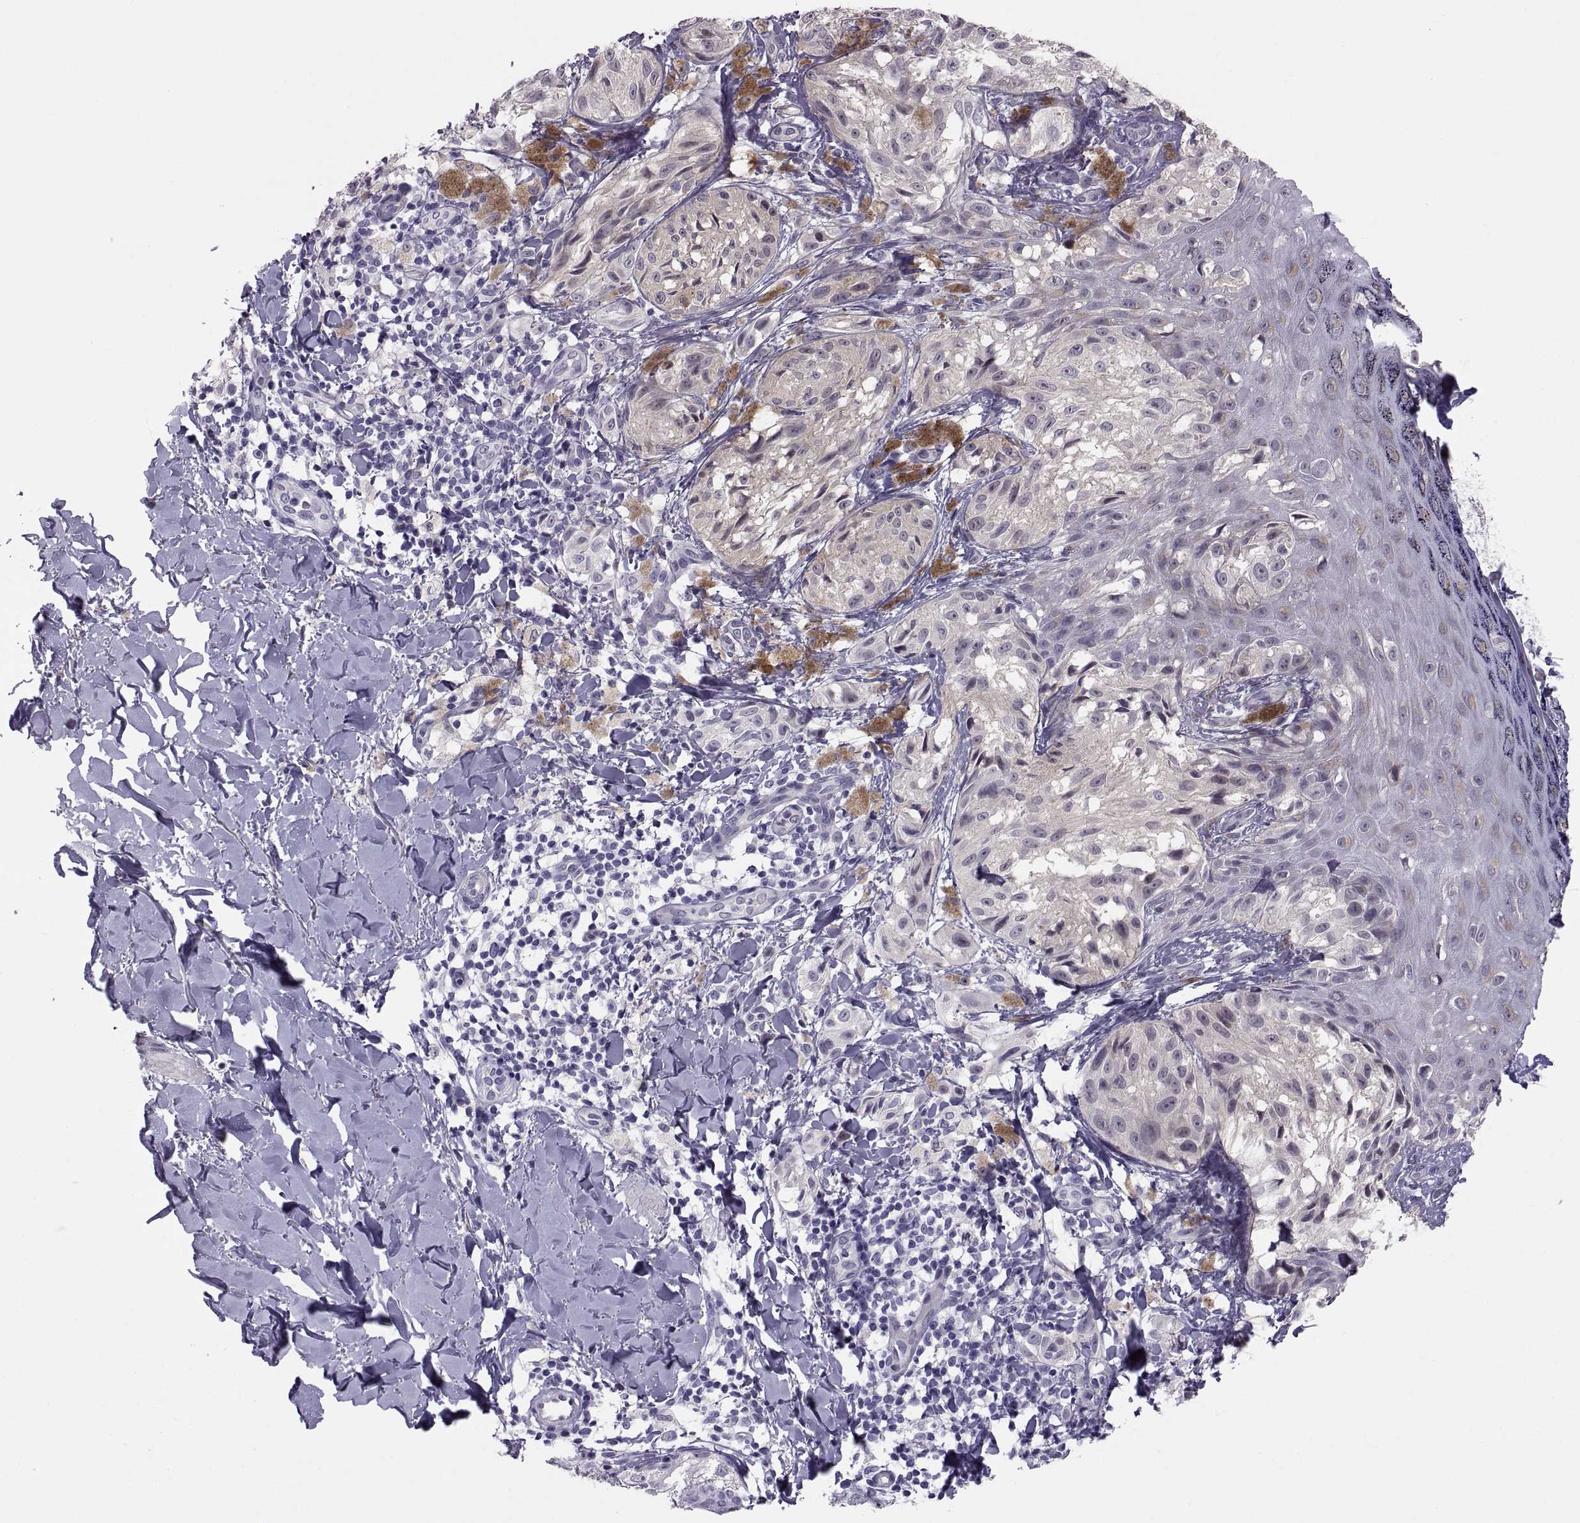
{"staining": {"intensity": "negative", "quantity": "none", "location": "none"}, "tissue": "melanoma", "cell_type": "Tumor cells", "image_type": "cancer", "snomed": [{"axis": "morphology", "description": "Malignant melanoma, NOS"}, {"axis": "topography", "description": "Skin"}], "caption": "Immunohistochemistry image of neoplastic tissue: malignant melanoma stained with DAB displays no significant protein expression in tumor cells.", "gene": "FAM170A", "patient": {"sex": "male", "age": 36}}